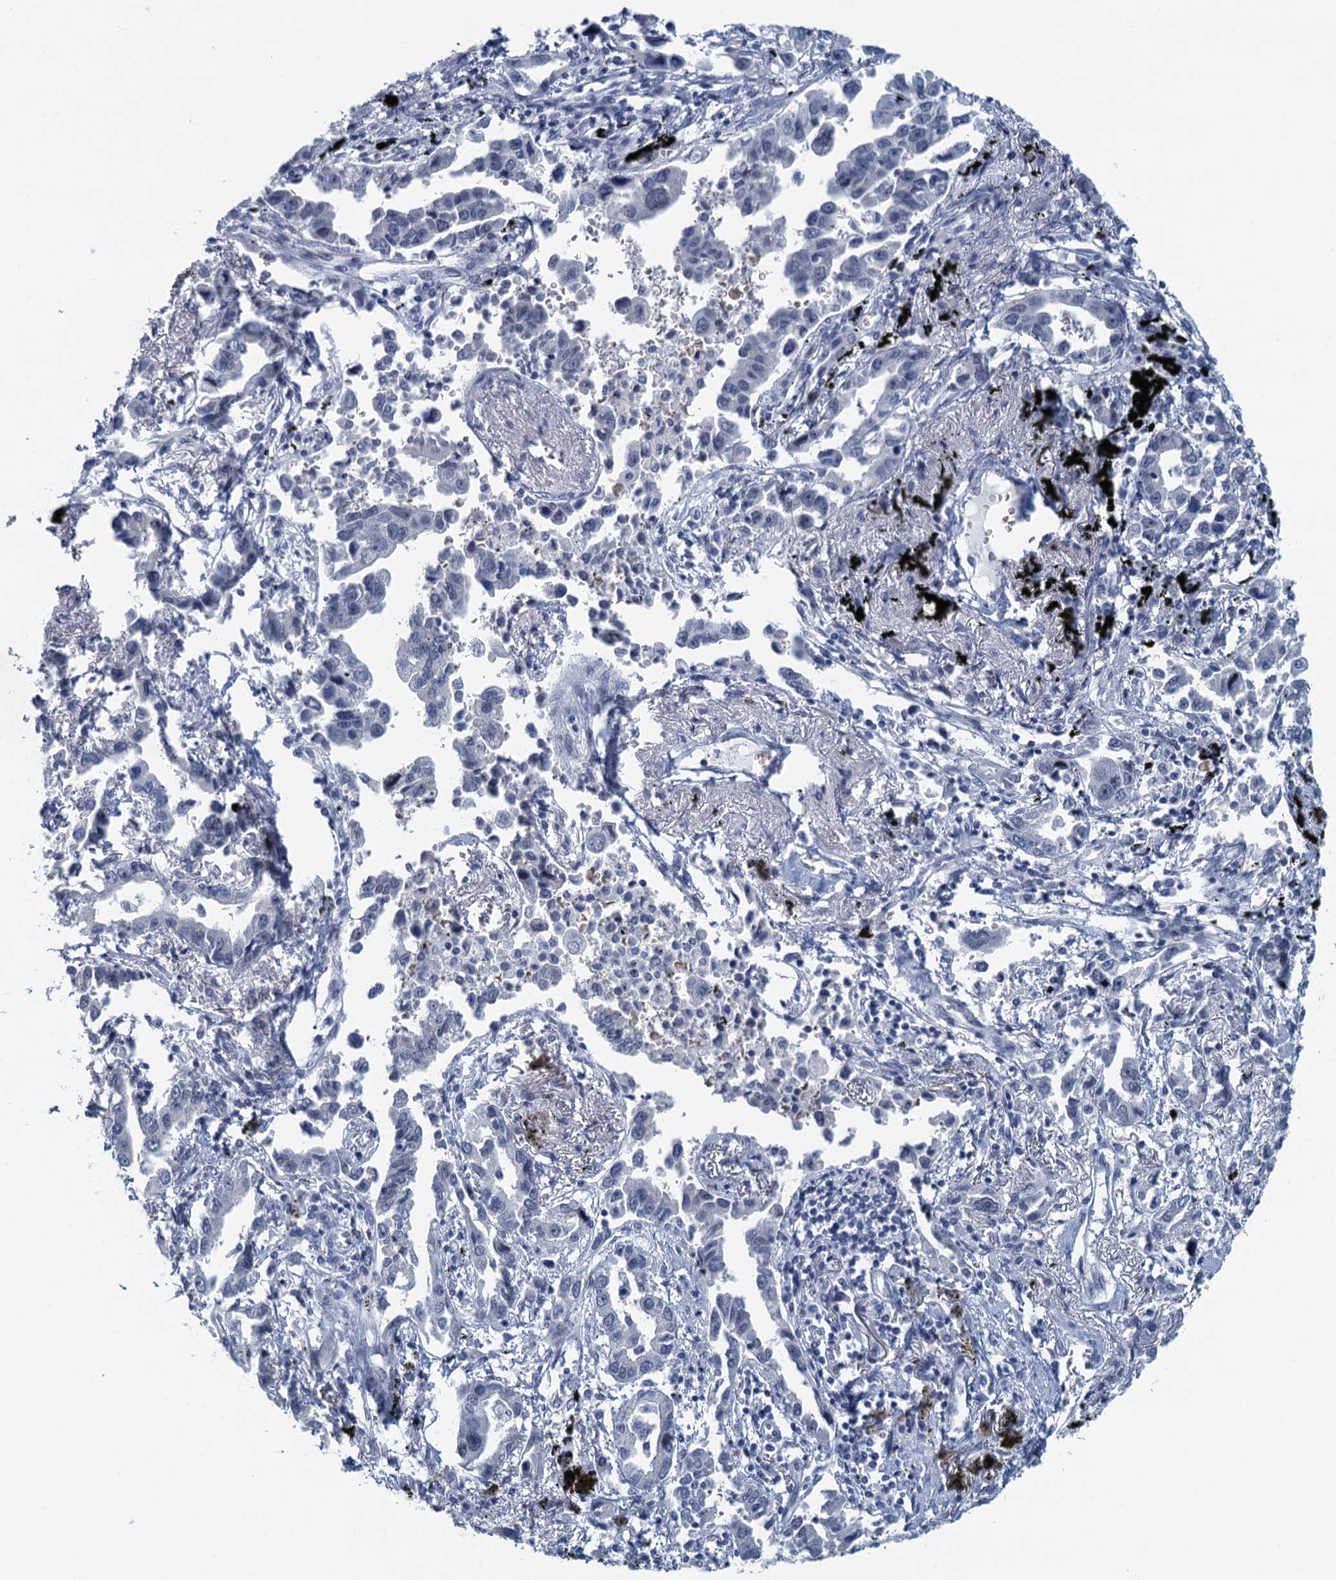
{"staining": {"intensity": "negative", "quantity": "none", "location": "none"}, "tissue": "lung cancer", "cell_type": "Tumor cells", "image_type": "cancer", "snomed": [{"axis": "morphology", "description": "Adenocarcinoma, NOS"}, {"axis": "topography", "description": "Lung"}], "caption": "An IHC photomicrograph of lung cancer (adenocarcinoma) is shown. There is no staining in tumor cells of lung cancer (adenocarcinoma).", "gene": "TTLL9", "patient": {"sex": "male", "age": 67}}